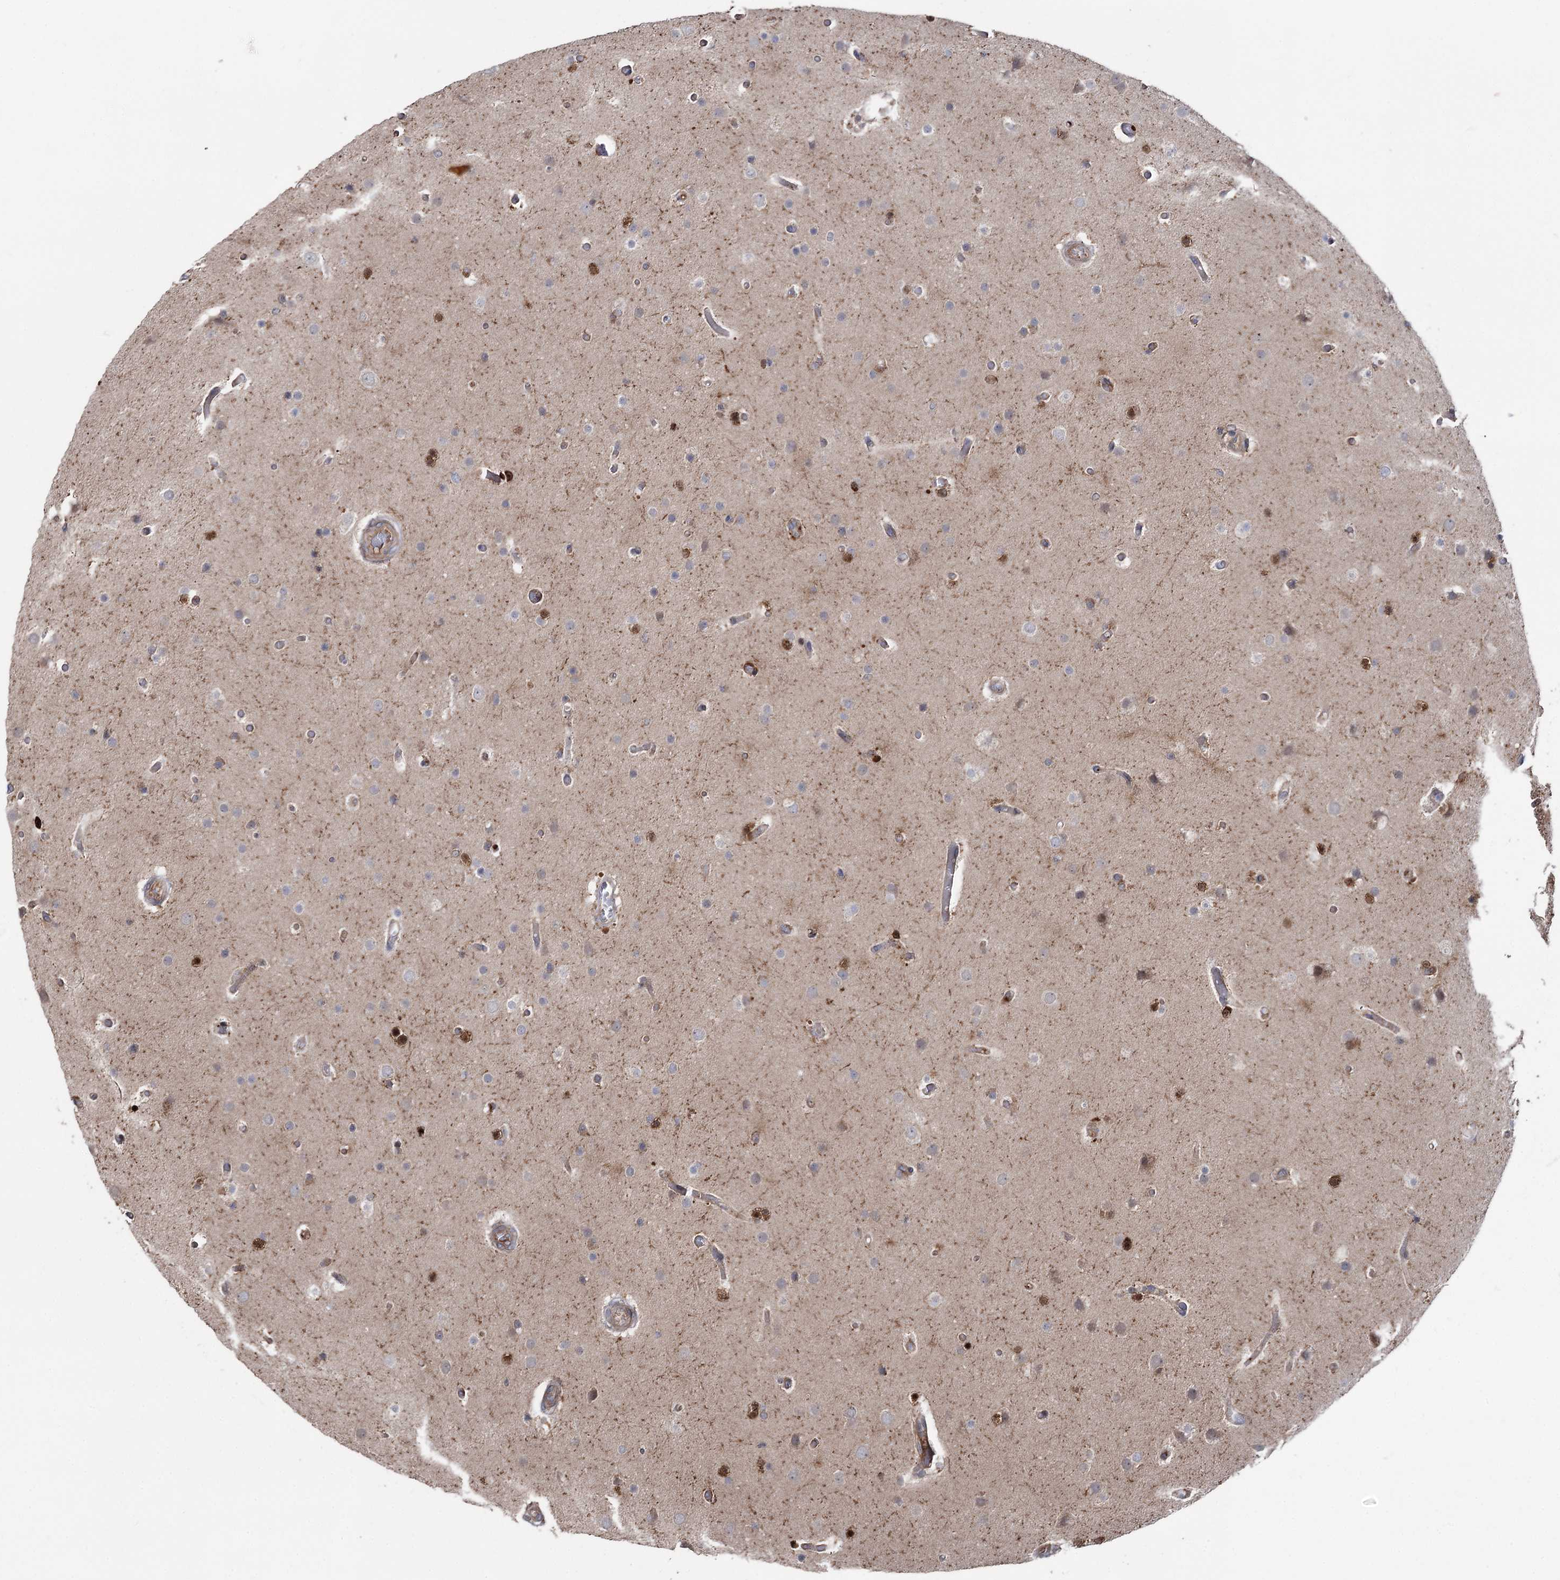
{"staining": {"intensity": "negative", "quantity": "none", "location": "none"}, "tissue": "glioma", "cell_type": "Tumor cells", "image_type": "cancer", "snomed": [{"axis": "morphology", "description": "Glioma, malignant, High grade"}, {"axis": "topography", "description": "Cerebral cortex"}], "caption": "High power microscopy histopathology image of an IHC histopathology image of glioma, revealing no significant staining in tumor cells. The staining was performed using DAB (3,3'-diaminobenzidine) to visualize the protein expression in brown, while the nuclei were stained in blue with hematoxylin (Magnification: 20x).", "gene": "OTUD1", "patient": {"sex": "female", "age": 36}}